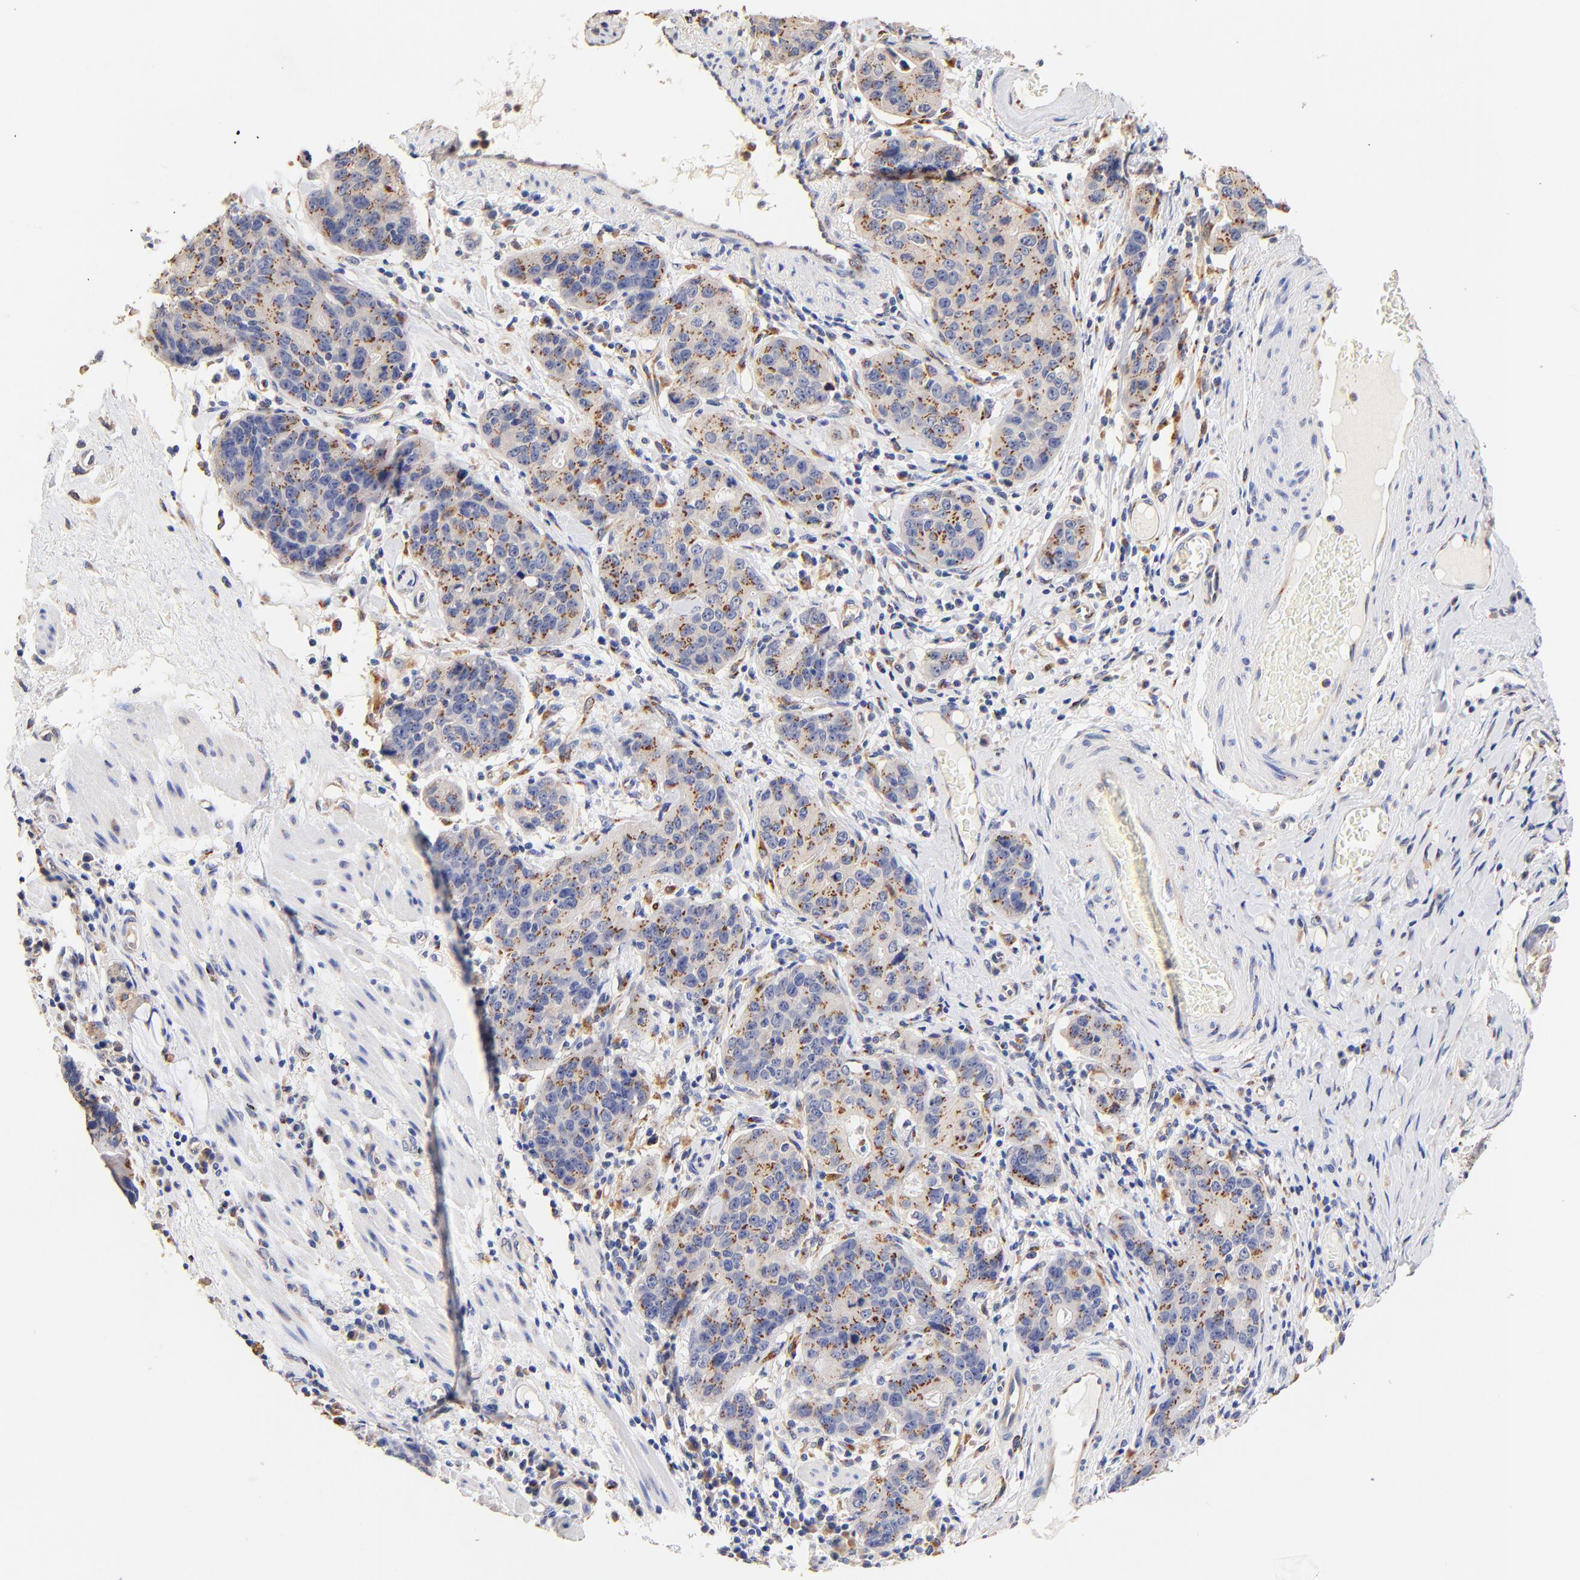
{"staining": {"intensity": "weak", "quantity": "25%-75%", "location": "cytoplasmic/membranous"}, "tissue": "stomach cancer", "cell_type": "Tumor cells", "image_type": "cancer", "snomed": [{"axis": "morphology", "description": "Adenocarcinoma, NOS"}, {"axis": "topography", "description": "Esophagus"}, {"axis": "topography", "description": "Stomach"}], "caption": "IHC (DAB) staining of human stomach cancer reveals weak cytoplasmic/membranous protein staining in about 25%-75% of tumor cells.", "gene": "FMNL3", "patient": {"sex": "male", "age": 74}}